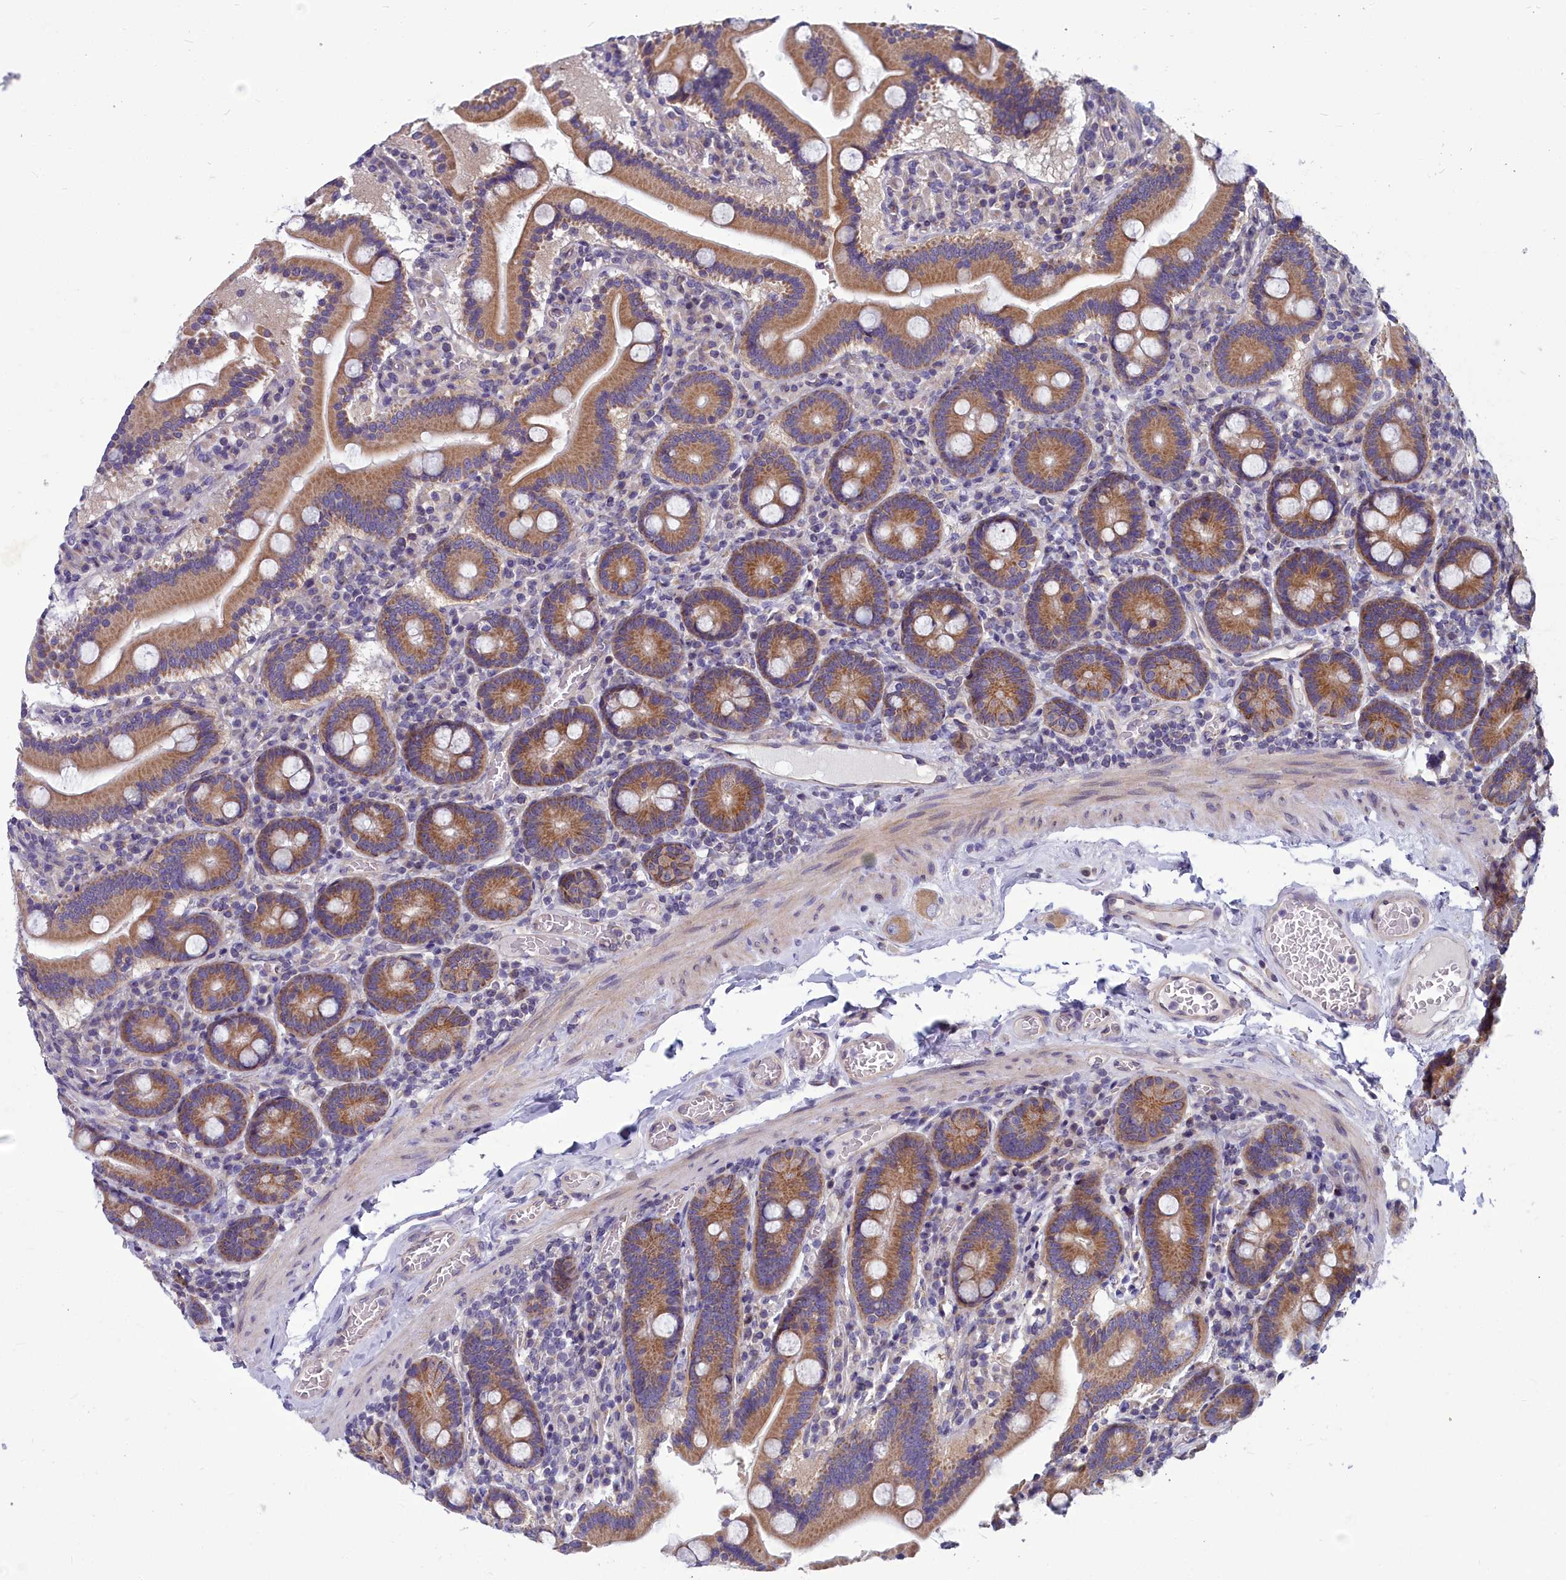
{"staining": {"intensity": "moderate", "quantity": ">75%", "location": "cytoplasmic/membranous"}, "tissue": "duodenum", "cell_type": "Glandular cells", "image_type": "normal", "snomed": [{"axis": "morphology", "description": "Normal tissue, NOS"}, {"axis": "topography", "description": "Duodenum"}], "caption": "Moderate cytoplasmic/membranous staining for a protein is present in approximately >75% of glandular cells of normal duodenum using immunohistochemistry.", "gene": "COX20", "patient": {"sex": "male", "age": 55}}